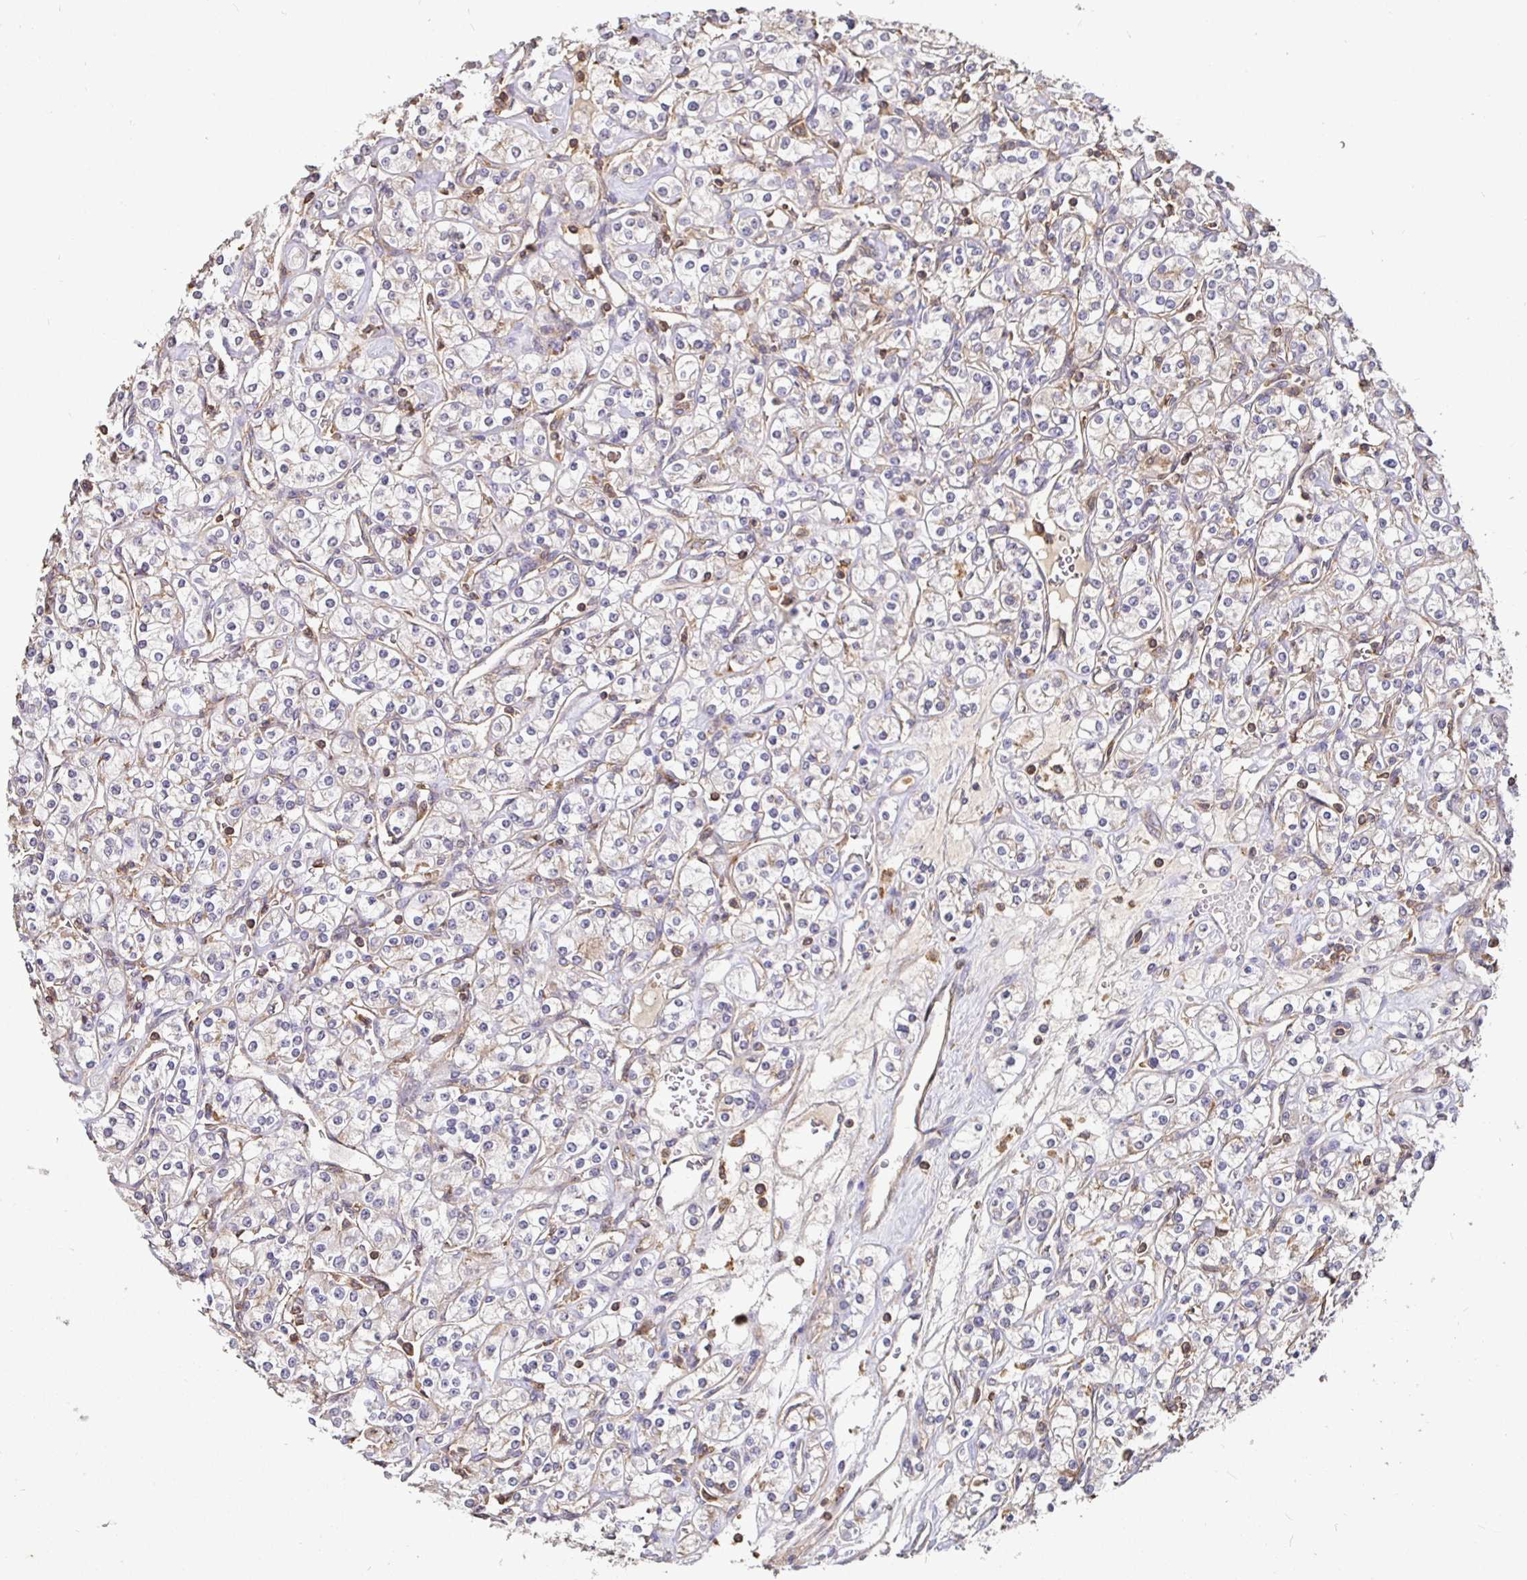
{"staining": {"intensity": "negative", "quantity": "none", "location": "none"}, "tissue": "renal cancer", "cell_type": "Tumor cells", "image_type": "cancer", "snomed": [{"axis": "morphology", "description": "Adenocarcinoma, NOS"}, {"axis": "topography", "description": "Kidney"}], "caption": "This photomicrograph is of adenocarcinoma (renal) stained with immunohistochemistry to label a protein in brown with the nuclei are counter-stained blue. There is no expression in tumor cells.", "gene": "C1QTNF7", "patient": {"sex": "male", "age": 77}}